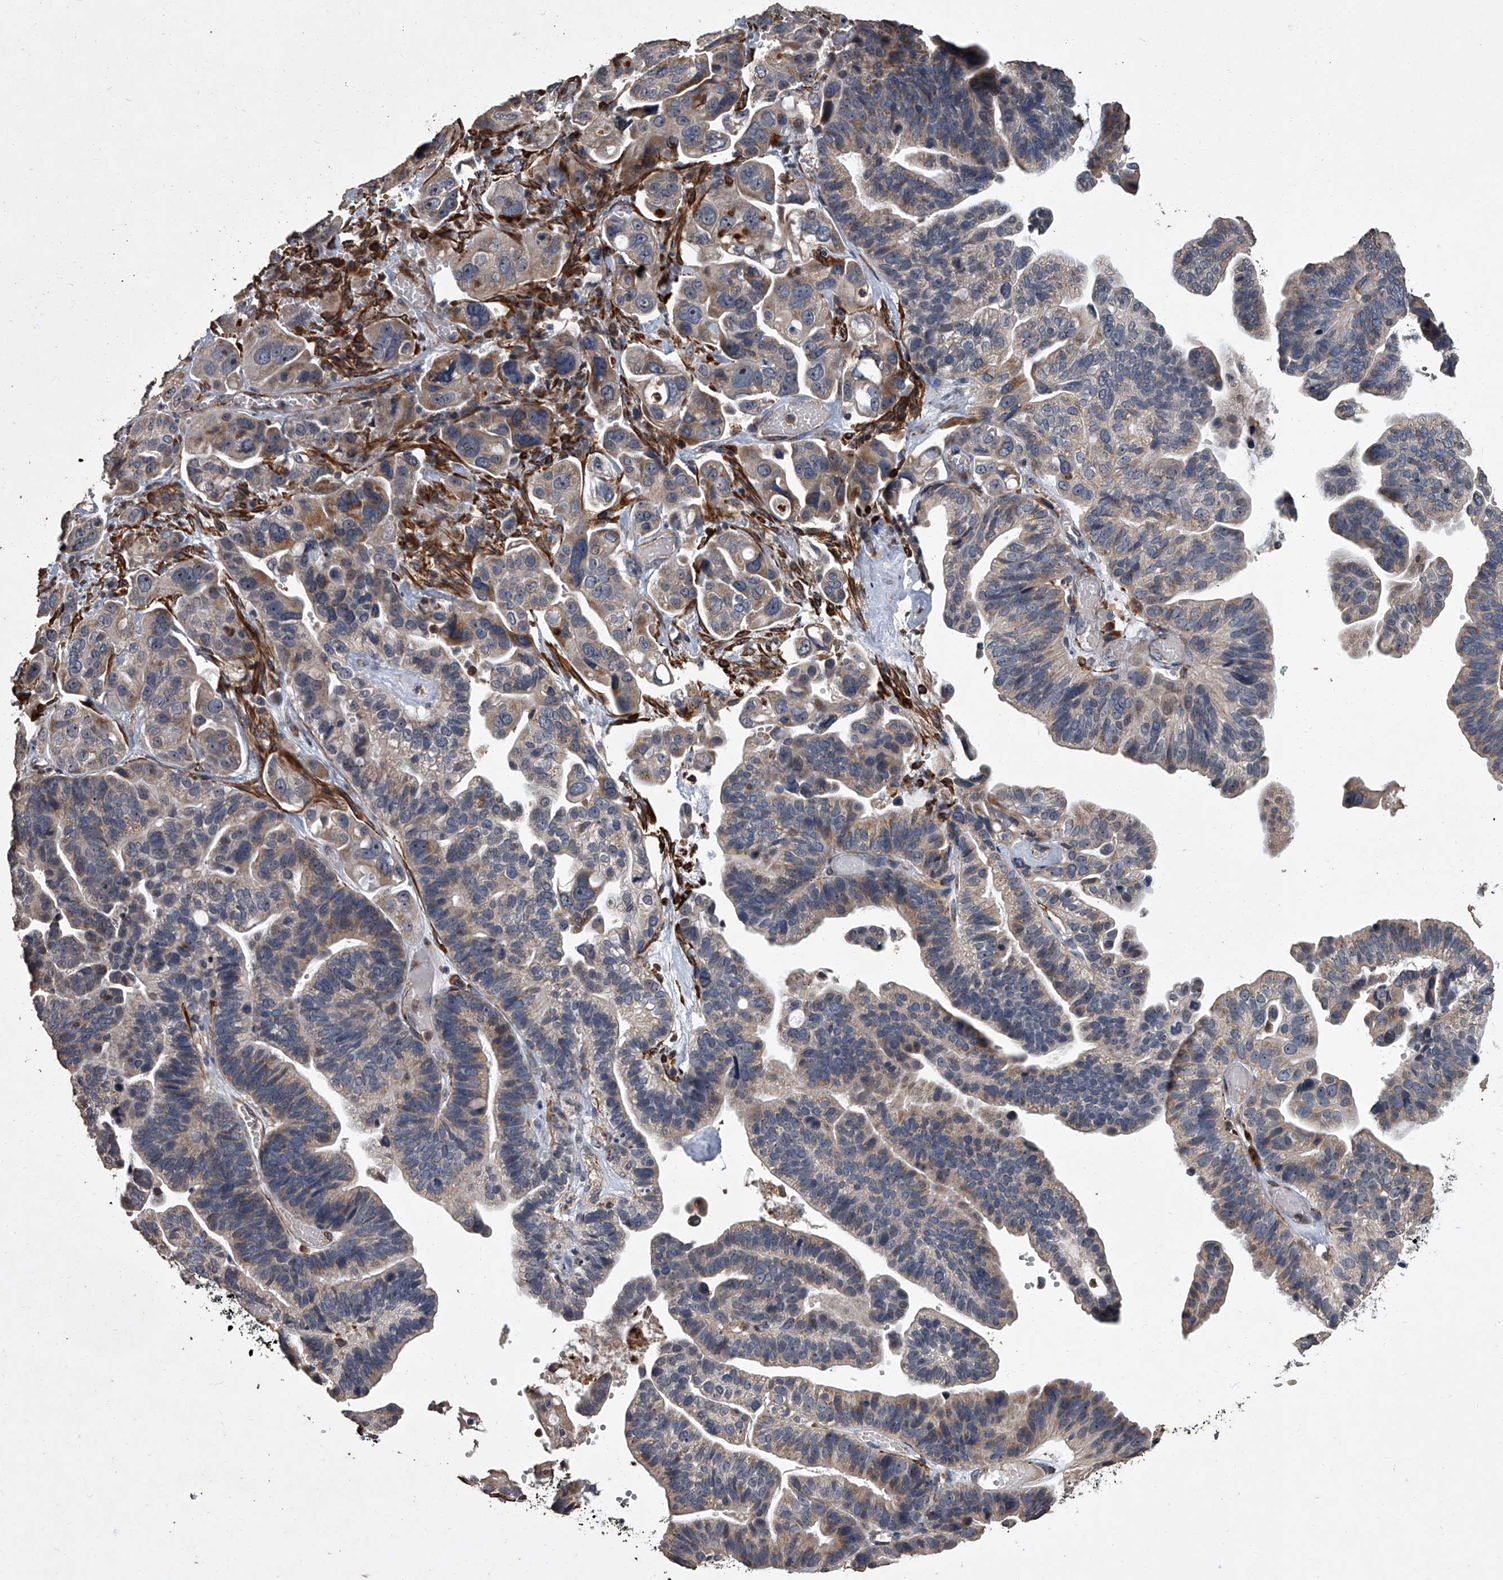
{"staining": {"intensity": "weak", "quantity": "25%-75%", "location": "cytoplasmic/membranous"}, "tissue": "ovarian cancer", "cell_type": "Tumor cells", "image_type": "cancer", "snomed": [{"axis": "morphology", "description": "Cystadenocarcinoma, serous, NOS"}, {"axis": "topography", "description": "Ovary"}], "caption": "Ovarian cancer (serous cystadenocarcinoma) was stained to show a protein in brown. There is low levels of weak cytoplasmic/membranous positivity in approximately 25%-75% of tumor cells.", "gene": "SIRT4", "patient": {"sex": "female", "age": 56}}